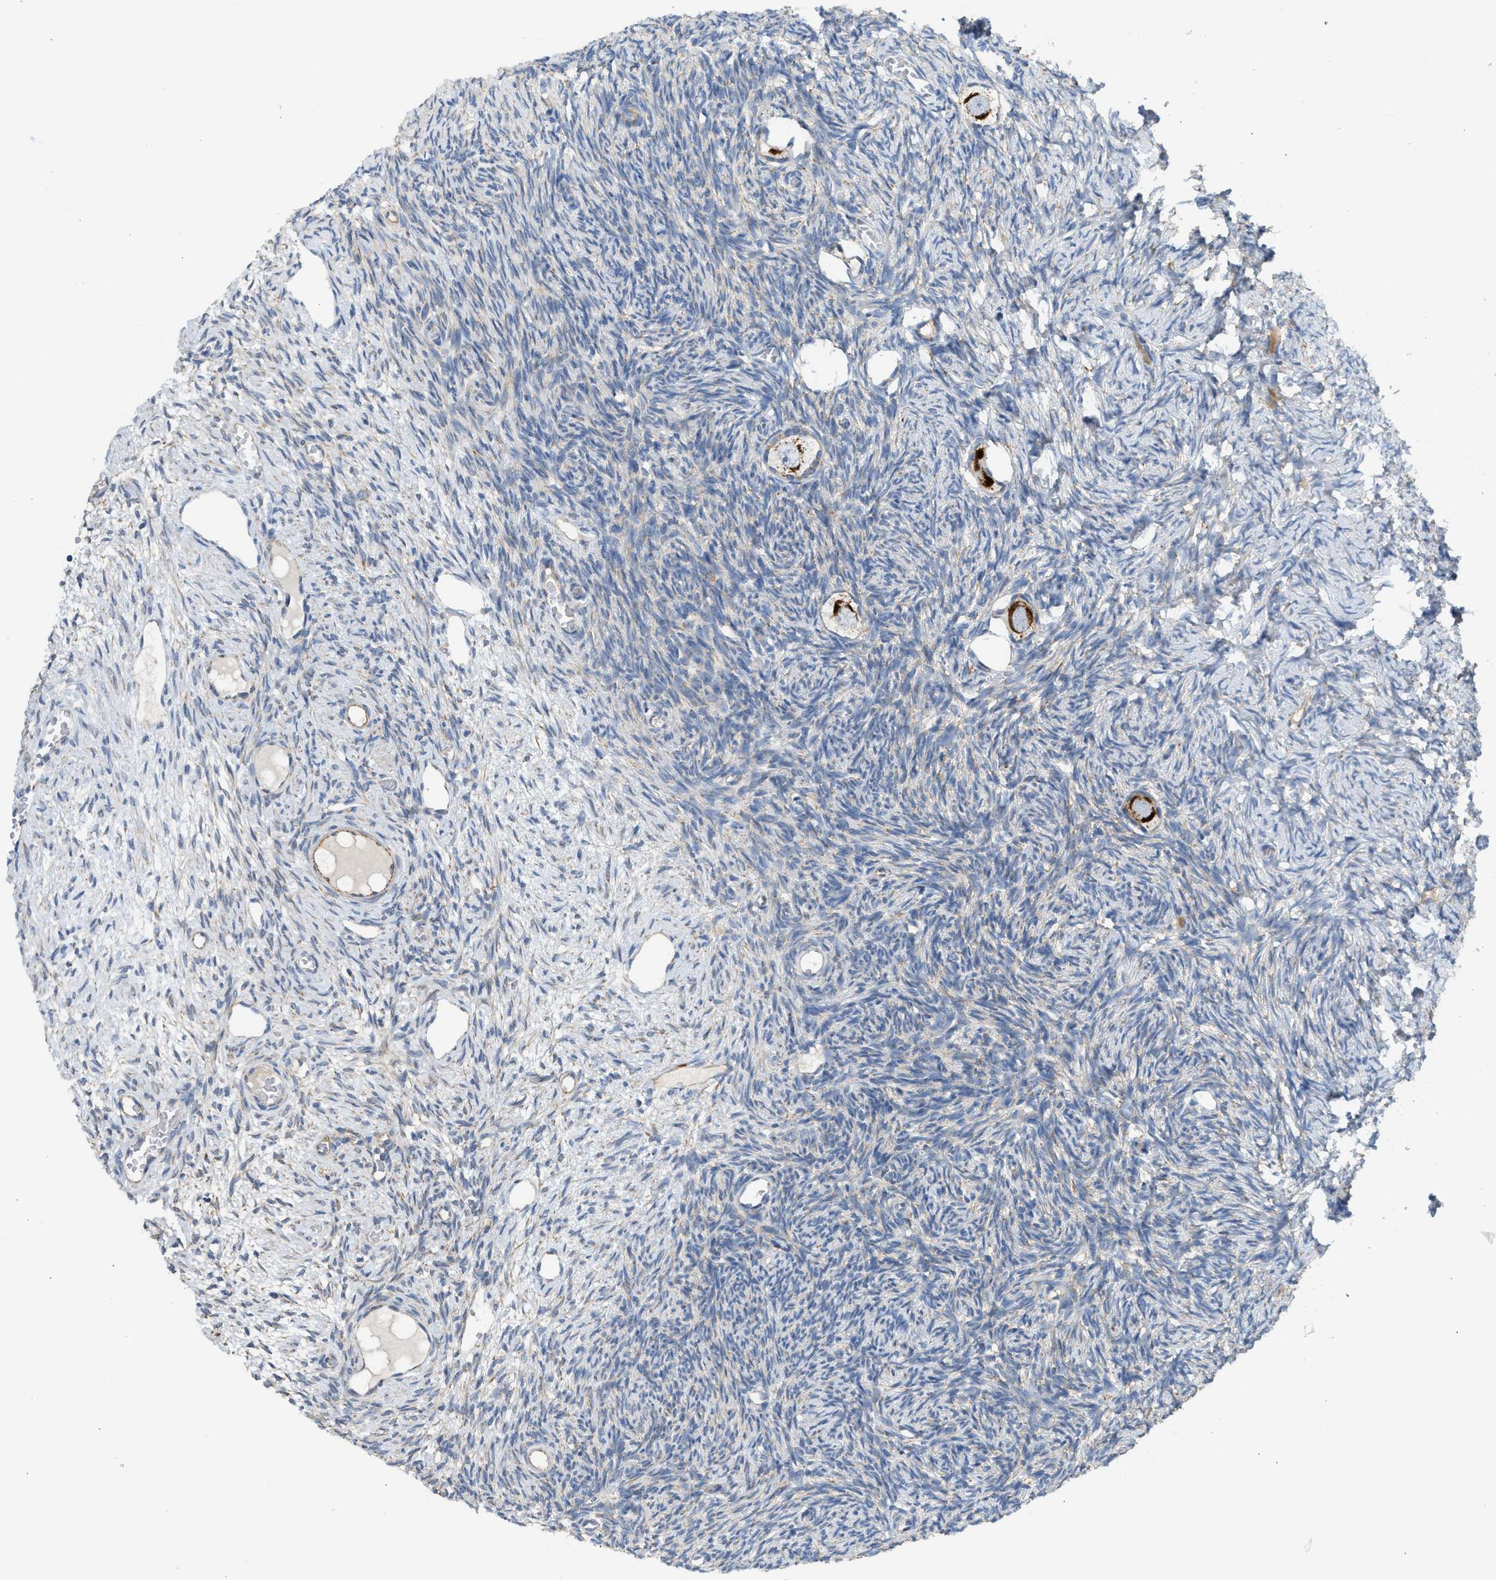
{"staining": {"intensity": "strong", "quantity": "25%-75%", "location": "cytoplasmic/membranous"}, "tissue": "ovary", "cell_type": "Follicle cells", "image_type": "normal", "snomed": [{"axis": "morphology", "description": "Normal tissue, NOS"}, {"axis": "topography", "description": "Ovary"}], "caption": "Immunohistochemical staining of benign ovary reveals 25%-75% levels of strong cytoplasmic/membranous protein positivity in about 25%-75% of follicle cells.", "gene": "GOT2", "patient": {"sex": "female", "age": 27}}